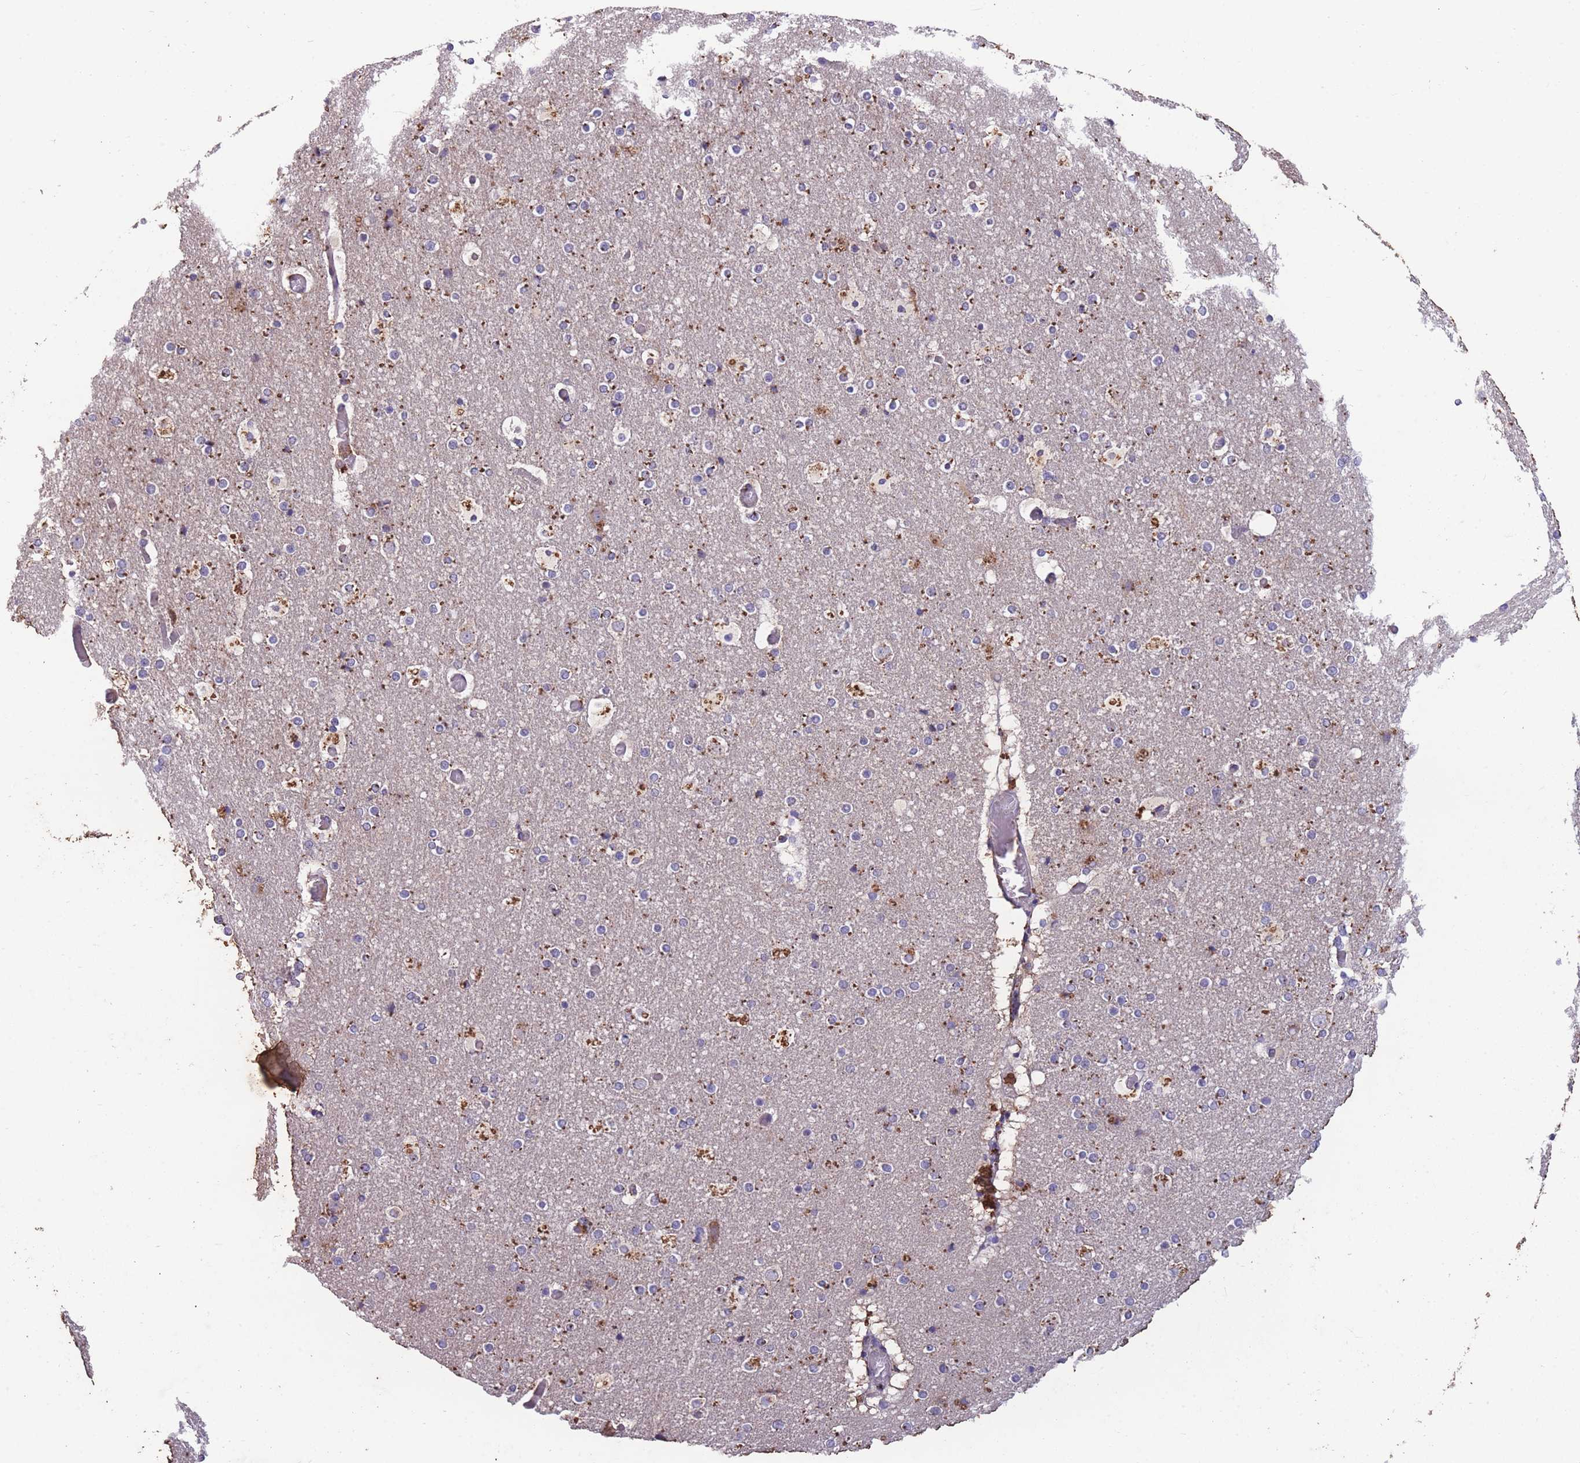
{"staining": {"intensity": "weak", "quantity": "25%-75%", "location": "cytoplasmic/membranous"}, "tissue": "cerebral cortex", "cell_type": "Endothelial cells", "image_type": "normal", "snomed": [{"axis": "morphology", "description": "Normal tissue, NOS"}, {"axis": "topography", "description": "Cerebral cortex"}], "caption": "Immunohistochemistry (IHC) (DAB (3,3'-diaminobenzidine)) staining of normal human cerebral cortex displays weak cytoplasmic/membranous protein positivity in approximately 25%-75% of endothelial cells.", "gene": "STIM2", "patient": {"sex": "male", "age": 57}}